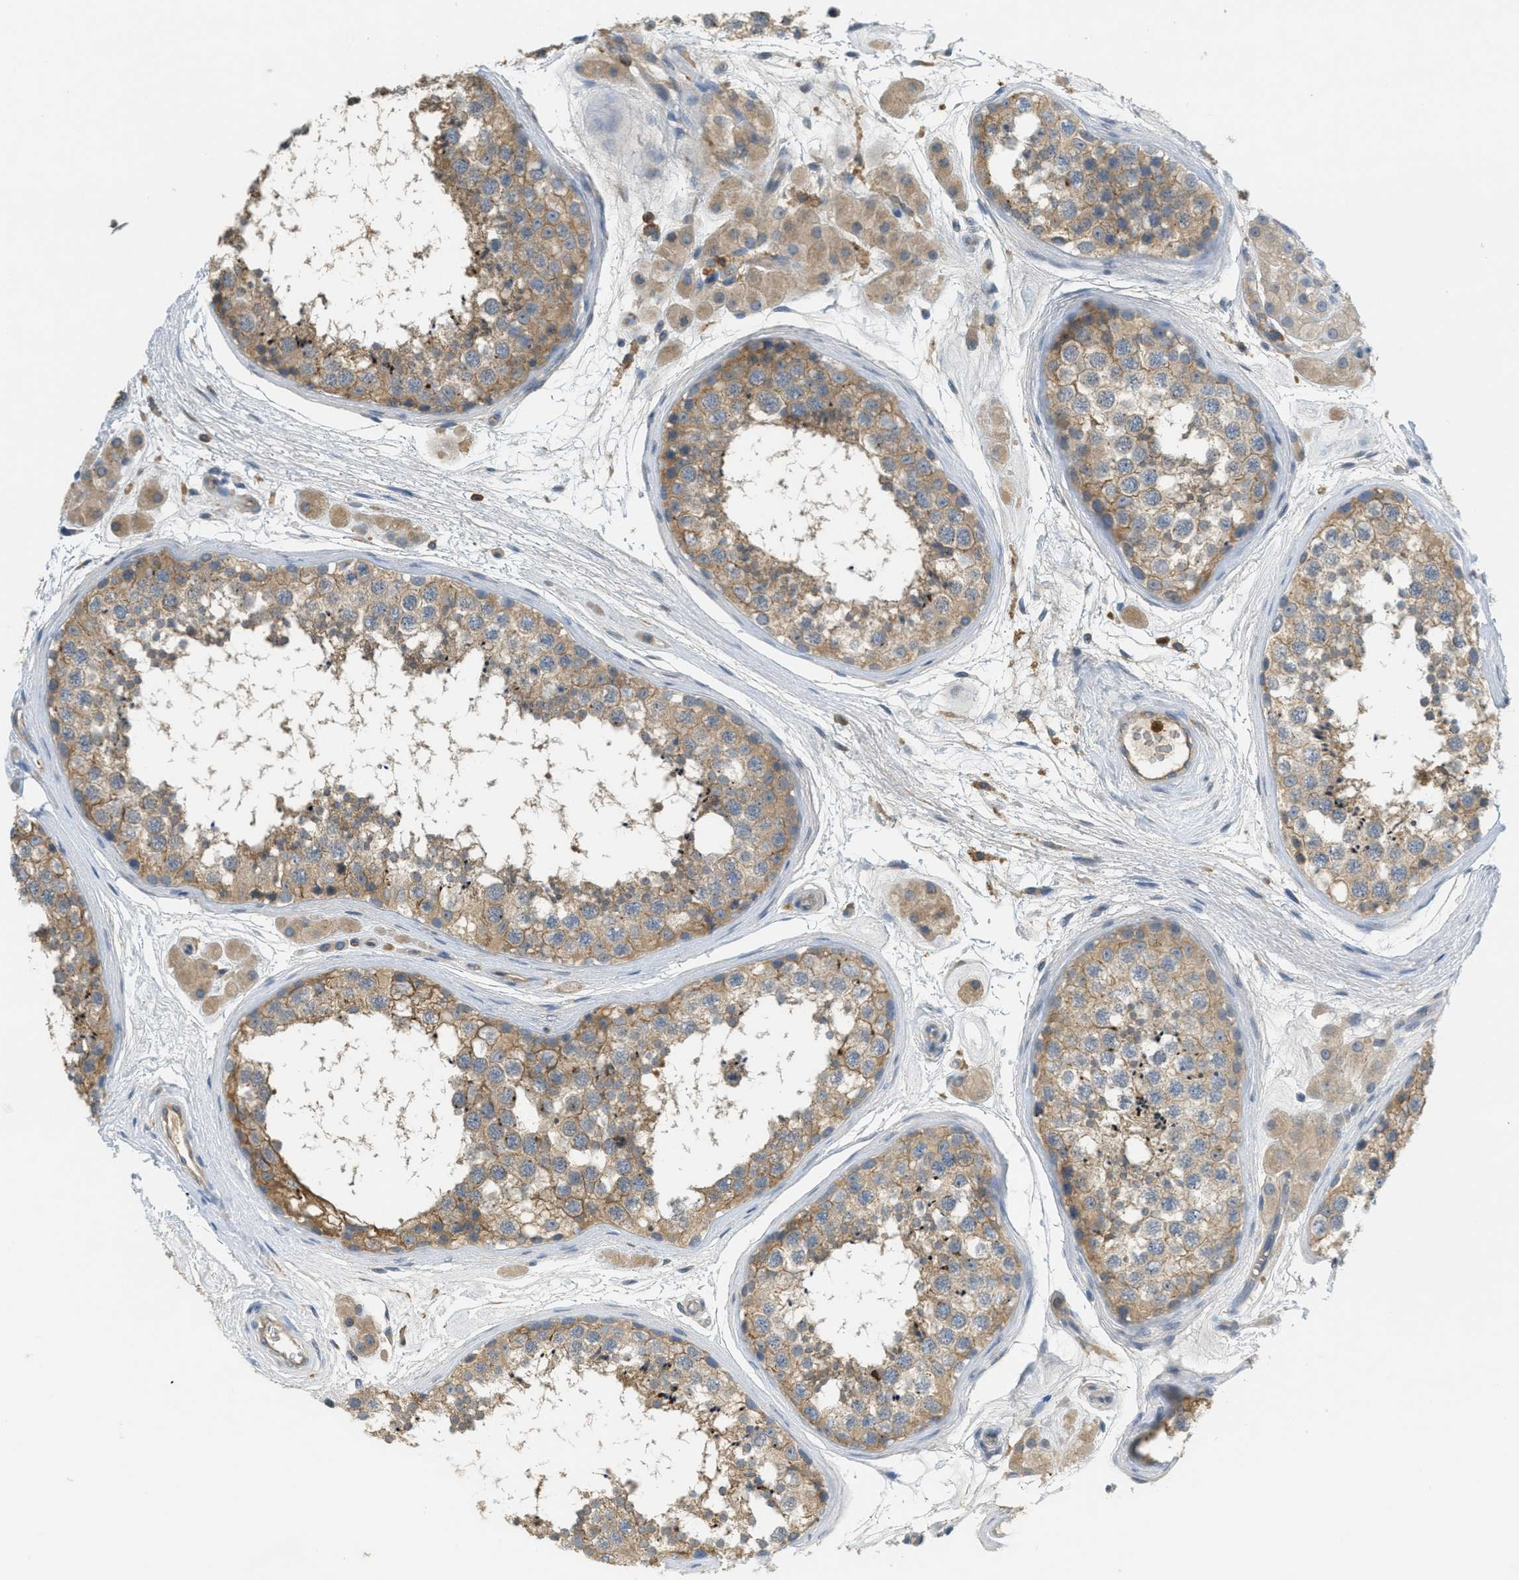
{"staining": {"intensity": "moderate", "quantity": ">75%", "location": "cytoplasmic/membranous"}, "tissue": "testis", "cell_type": "Cells in seminiferous ducts", "image_type": "normal", "snomed": [{"axis": "morphology", "description": "Normal tissue, NOS"}, {"axis": "topography", "description": "Testis"}], "caption": "Moderate cytoplasmic/membranous expression for a protein is appreciated in about >75% of cells in seminiferous ducts of benign testis using immunohistochemistry (IHC).", "gene": "GRIK2", "patient": {"sex": "male", "age": 56}}